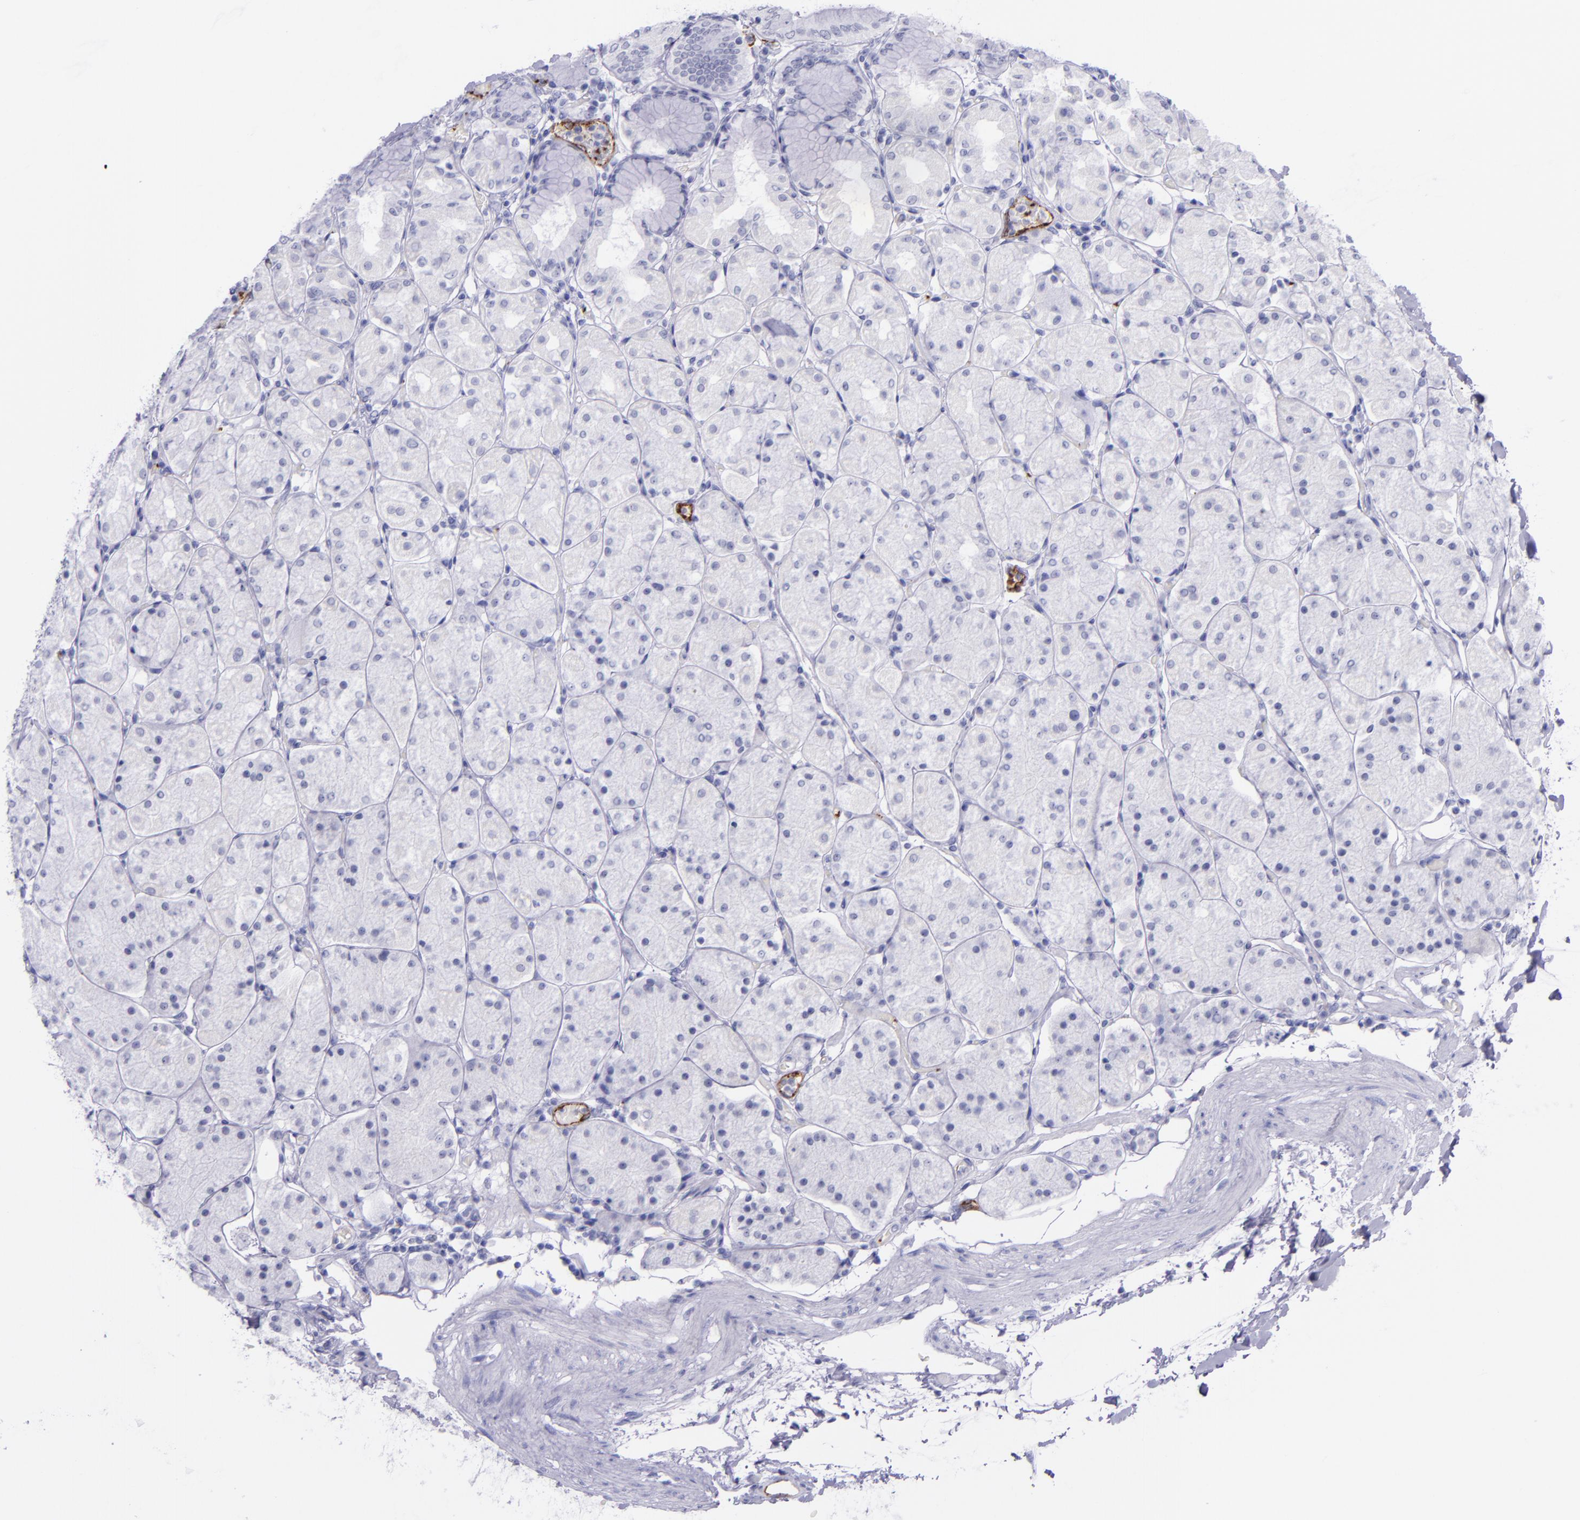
{"staining": {"intensity": "negative", "quantity": "none", "location": "none"}, "tissue": "stomach", "cell_type": "Glandular cells", "image_type": "normal", "snomed": [{"axis": "morphology", "description": "Normal tissue, NOS"}, {"axis": "topography", "description": "Stomach, upper"}, {"axis": "topography", "description": "Stomach"}], "caption": "Immunohistochemistry of normal human stomach exhibits no staining in glandular cells.", "gene": "SELE", "patient": {"sex": "male", "age": 76}}